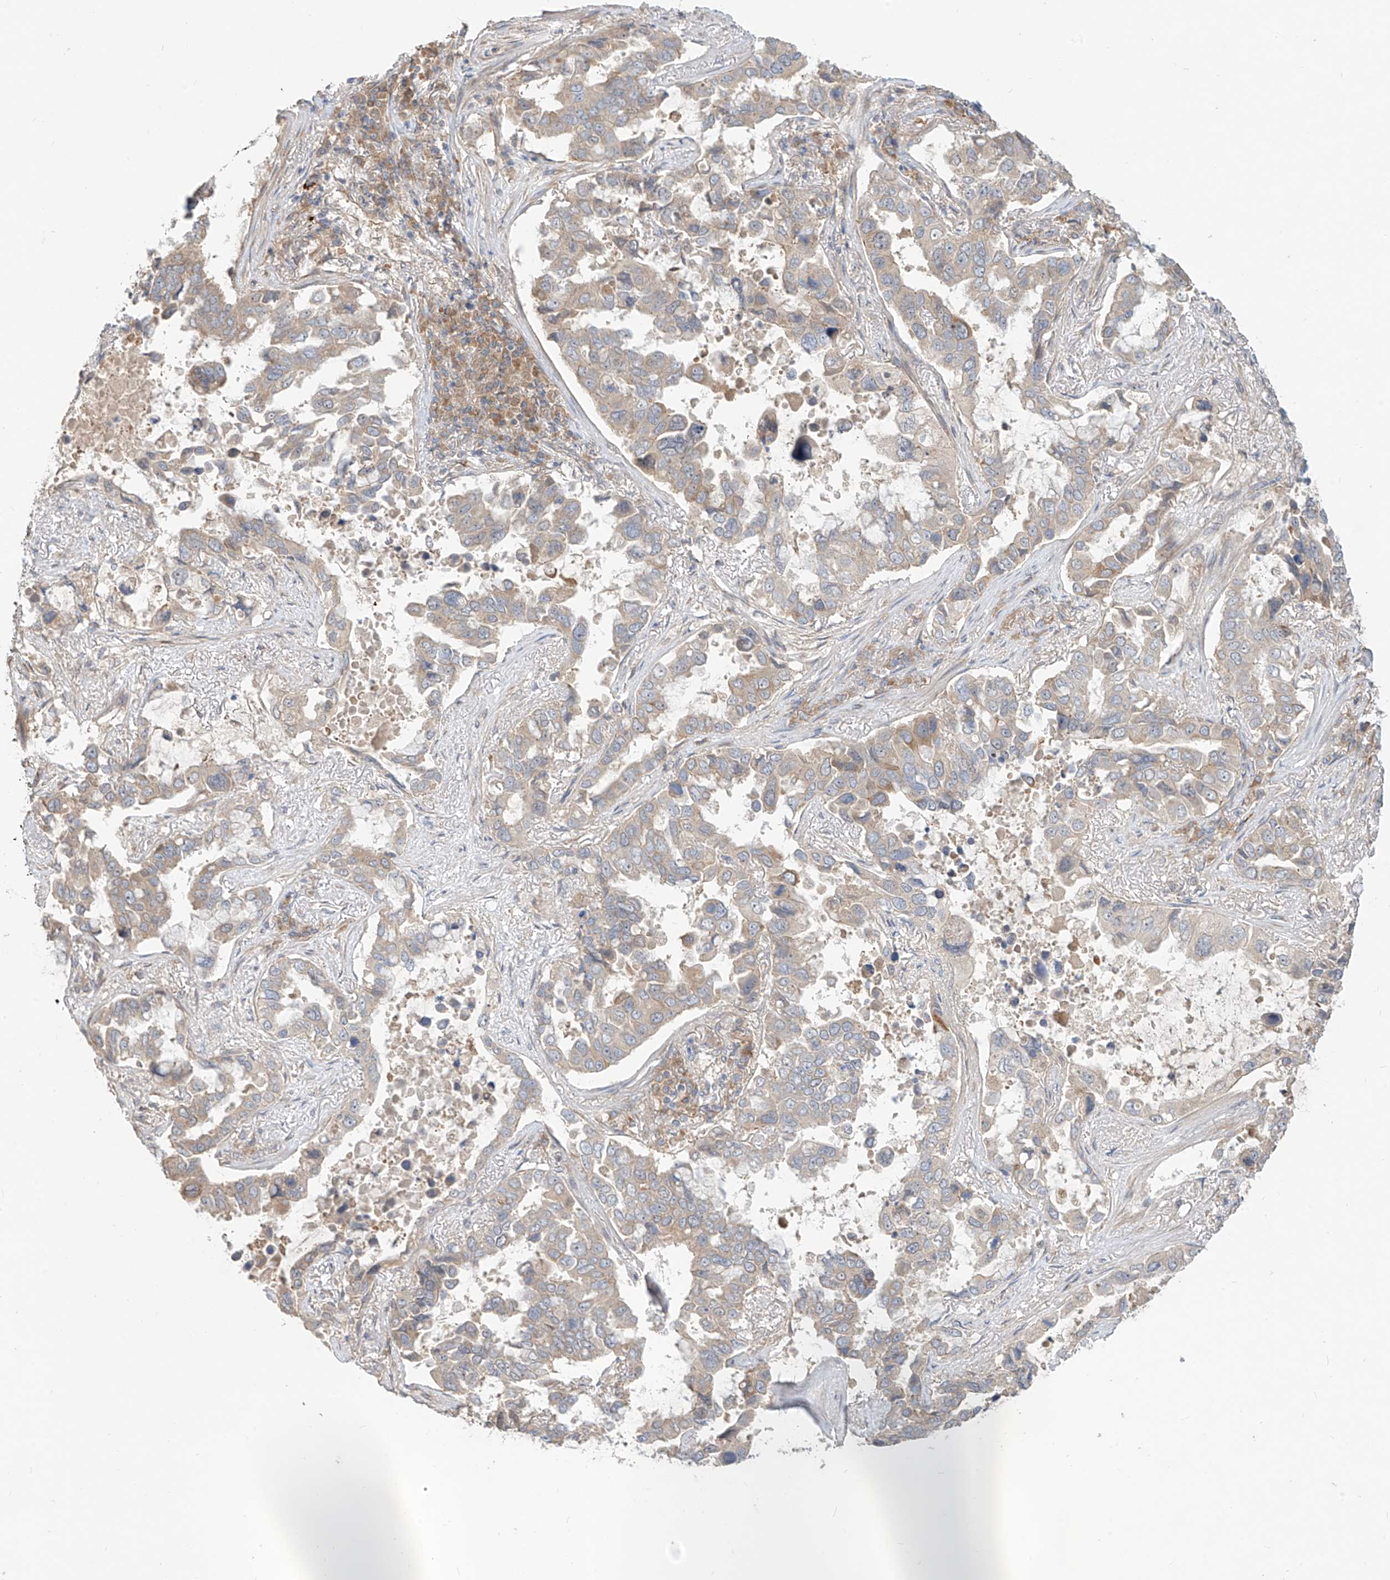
{"staining": {"intensity": "weak", "quantity": "25%-75%", "location": "cytoplasmic/membranous"}, "tissue": "lung cancer", "cell_type": "Tumor cells", "image_type": "cancer", "snomed": [{"axis": "morphology", "description": "Squamous cell carcinoma, NOS"}, {"axis": "topography", "description": "Lung"}], "caption": "A brown stain shows weak cytoplasmic/membranous positivity of a protein in squamous cell carcinoma (lung) tumor cells. (DAB (3,3'-diaminobenzidine) = brown stain, brightfield microscopy at high magnification).", "gene": "MTUS2", "patient": {"sex": "male", "age": 66}}